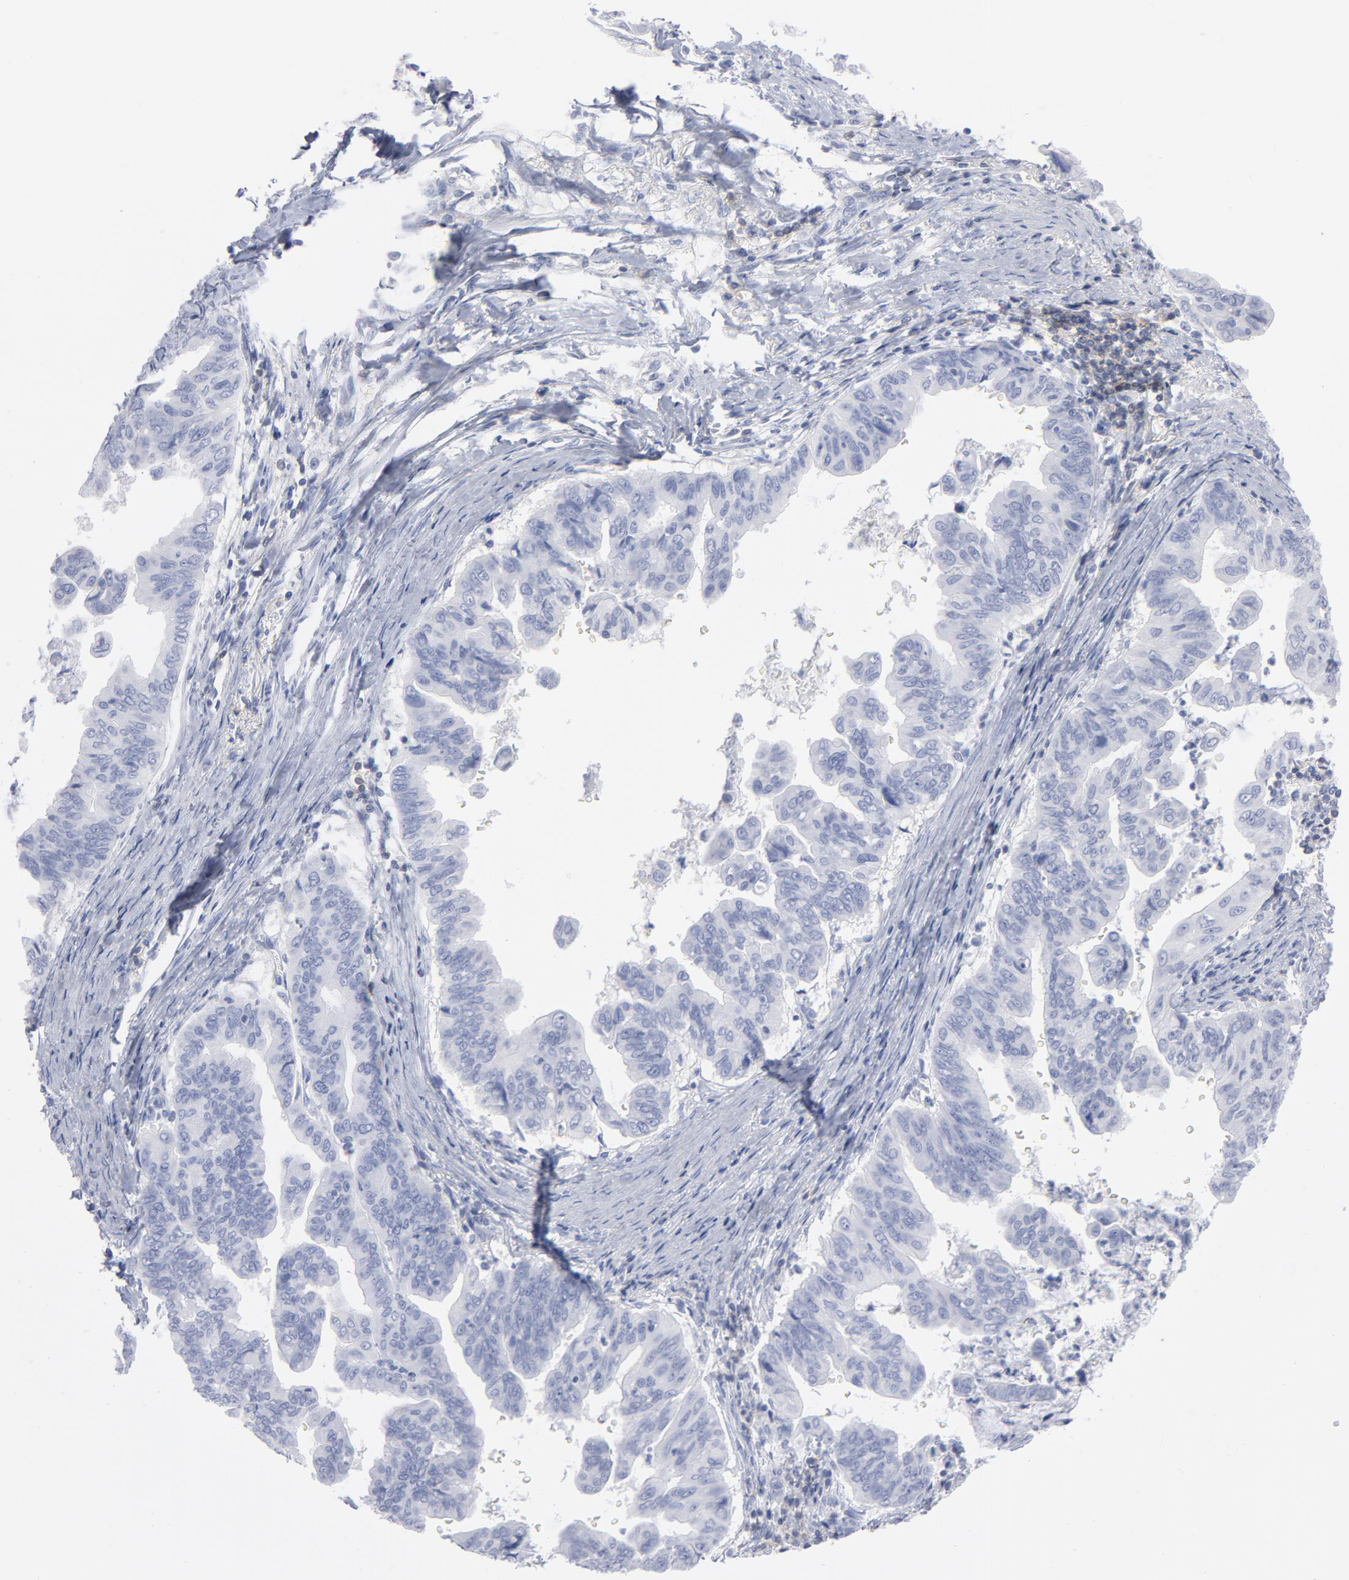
{"staining": {"intensity": "negative", "quantity": "none", "location": "none"}, "tissue": "stomach cancer", "cell_type": "Tumor cells", "image_type": "cancer", "snomed": [{"axis": "morphology", "description": "Adenocarcinoma, NOS"}, {"axis": "topography", "description": "Stomach, upper"}], "caption": "A high-resolution photomicrograph shows immunohistochemistry (IHC) staining of stomach cancer, which demonstrates no significant expression in tumor cells.", "gene": "P2RY8", "patient": {"sex": "male", "age": 80}}